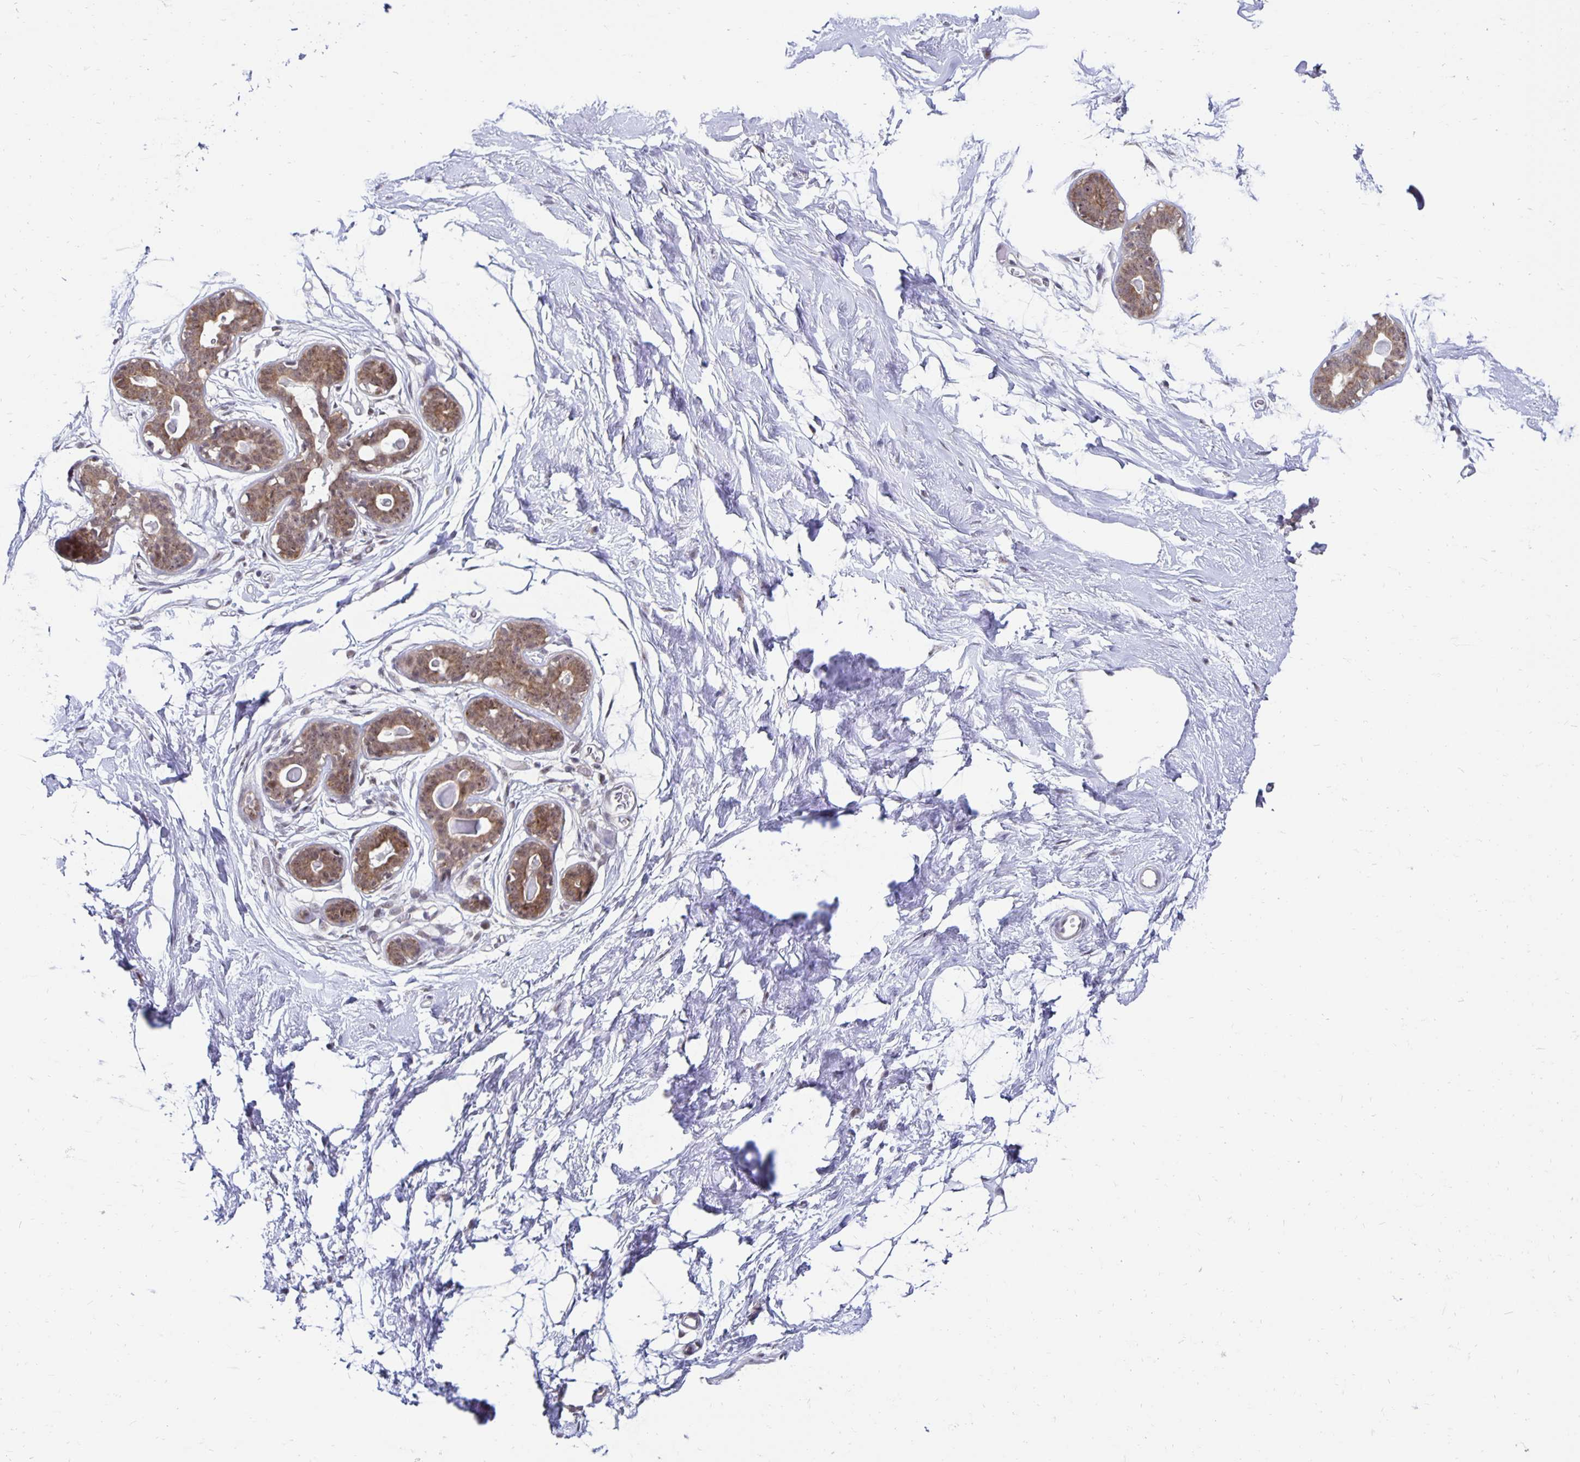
{"staining": {"intensity": "negative", "quantity": "none", "location": "none"}, "tissue": "breast", "cell_type": "Adipocytes", "image_type": "normal", "snomed": [{"axis": "morphology", "description": "Normal tissue, NOS"}, {"axis": "topography", "description": "Breast"}], "caption": "This is a micrograph of IHC staining of unremarkable breast, which shows no expression in adipocytes. Nuclei are stained in blue.", "gene": "EXOC6B", "patient": {"sex": "female", "age": 45}}